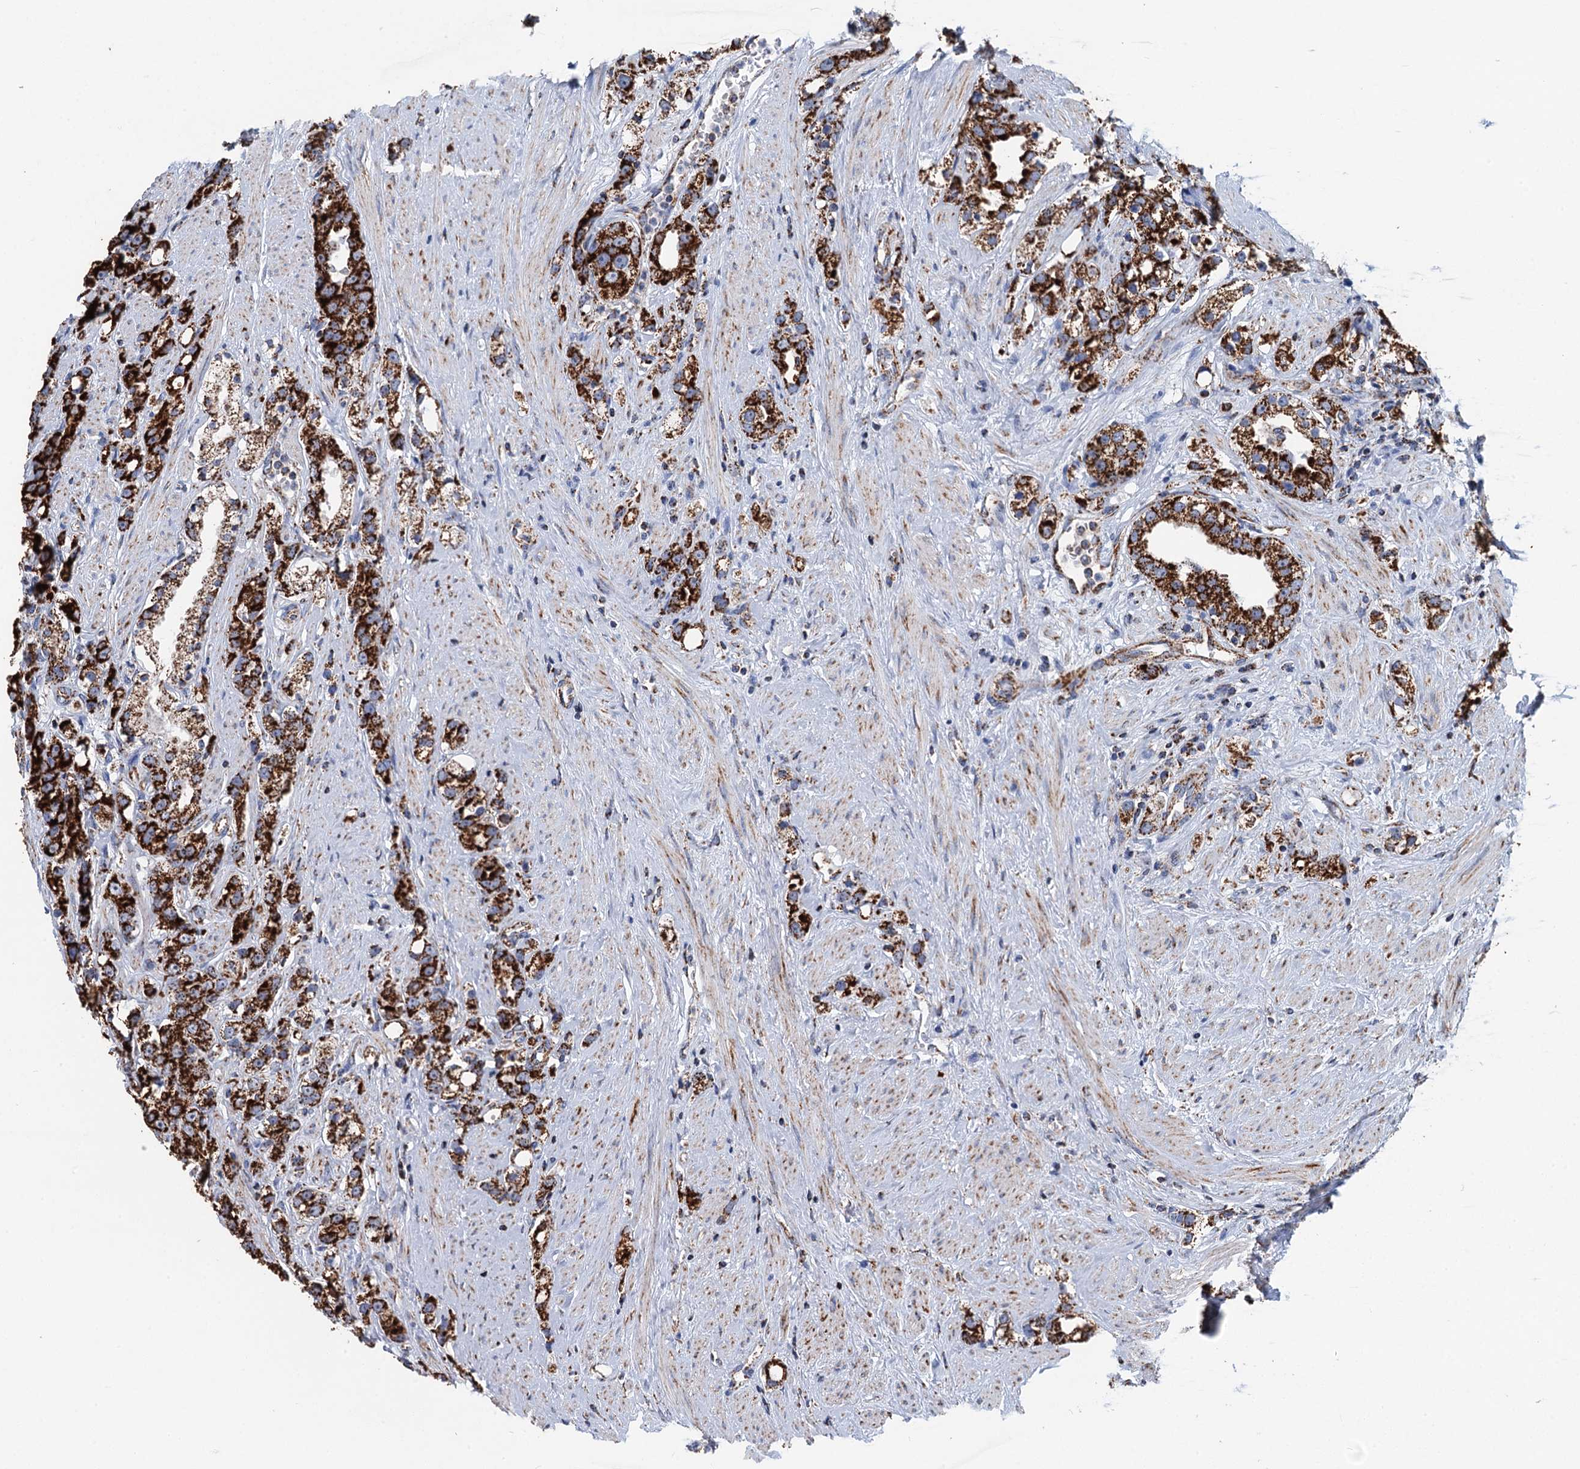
{"staining": {"intensity": "strong", "quantity": ">75%", "location": "cytoplasmic/membranous"}, "tissue": "prostate cancer", "cell_type": "Tumor cells", "image_type": "cancer", "snomed": [{"axis": "morphology", "description": "Adenocarcinoma, NOS"}, {"axis": "topography", "description": "Prostate"}], "caption": "Approximately >75% of tumor cells in human prostate adenocarcinoma demonstrate strong cytoplasmic/membranous protein staining as visualized by brown immunohistochemical staining.", "gene": "IVD", "patient": {"sex": "male", "age": 79}}